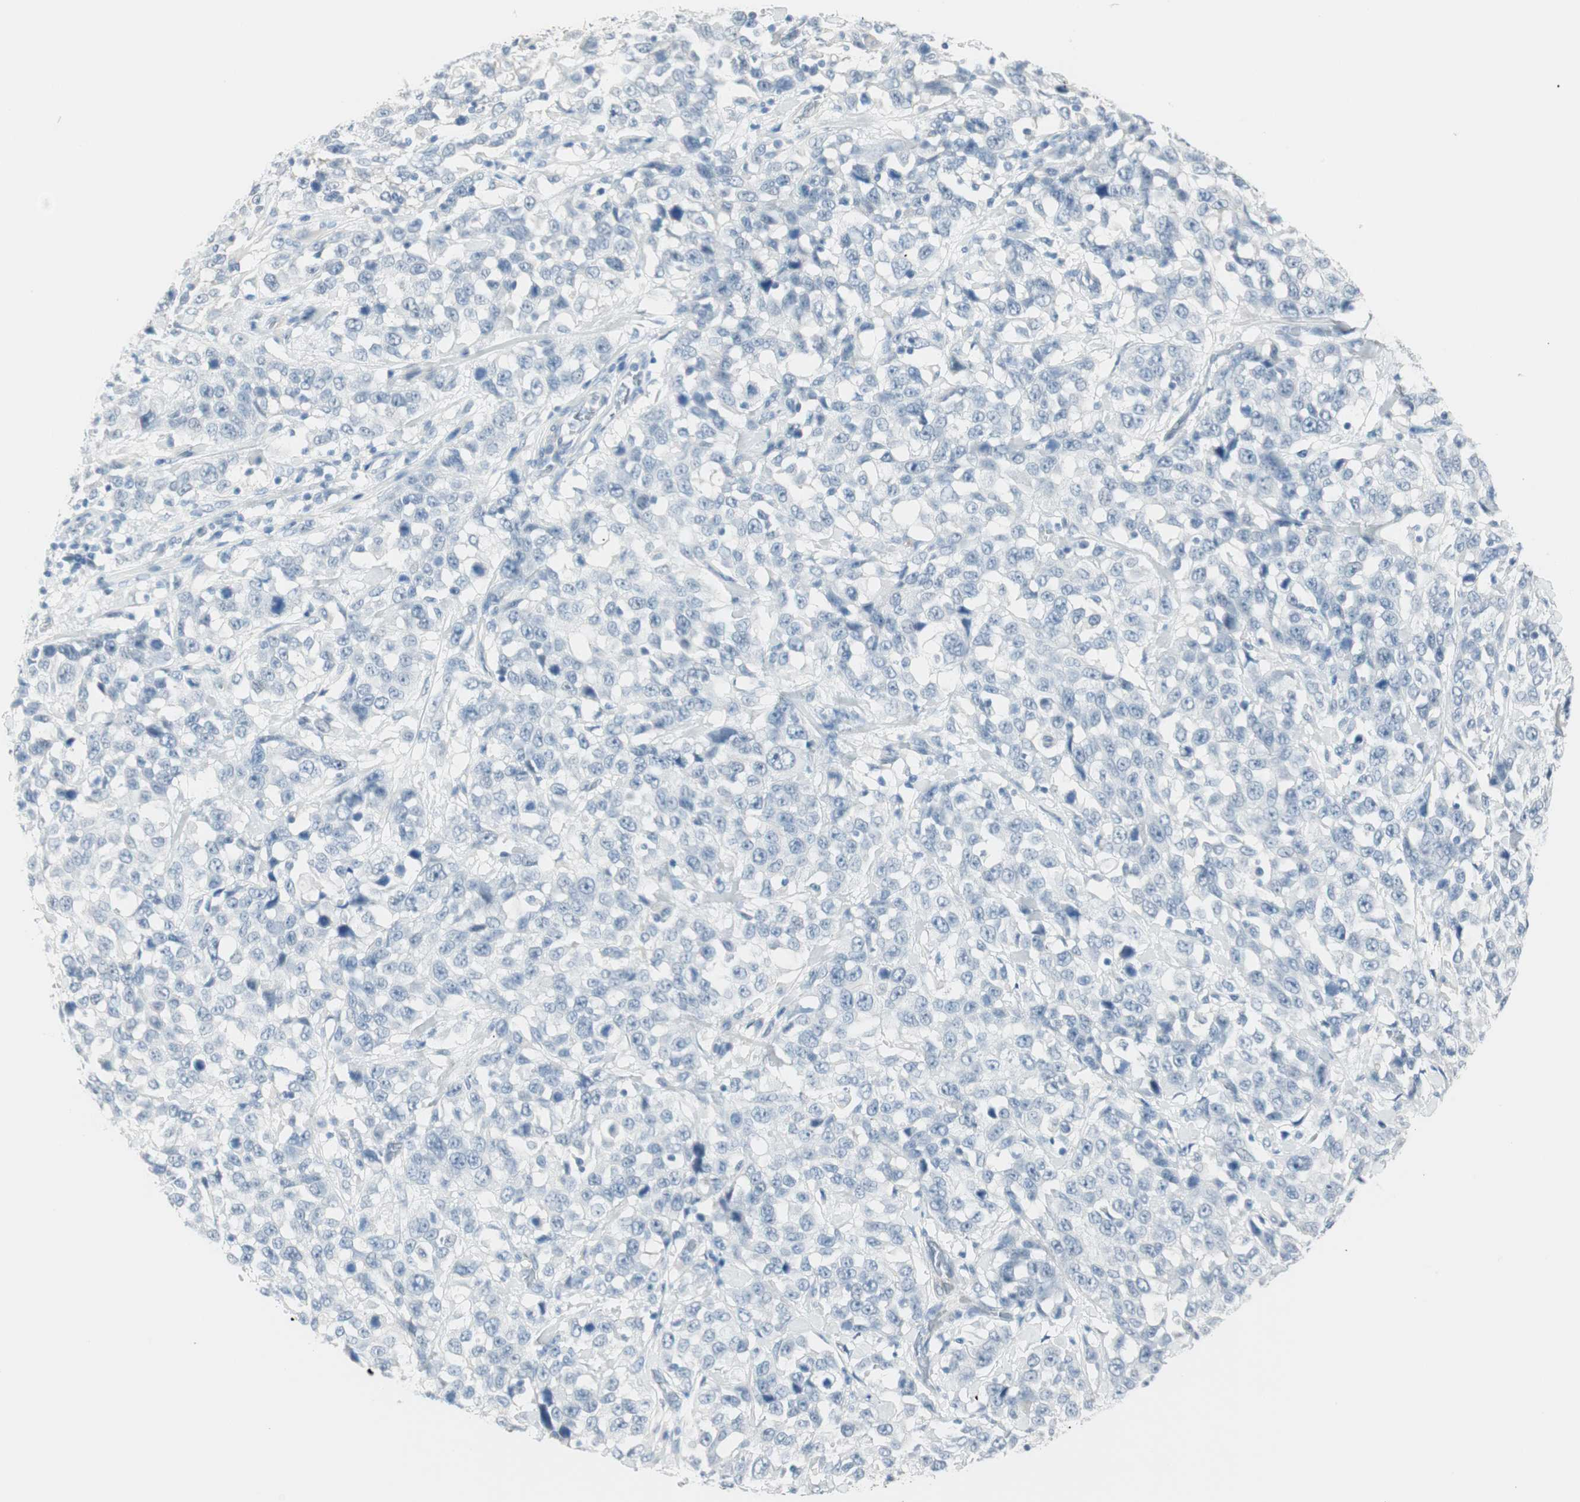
{"staining": {"intensity": "negative", "quantity": "none", "location": "none"}, "tissue": "stomach cancer", "cell_type": "Tumor cells", "image_type": "cancer", "snomed": [{"axis": "morphology", "description": "Normal tissue, NOS"}, {"axis": "morphology", "description": "Adenocarcinoma, NOS"}, {"axis": "topography", "description": "Stomach"}], "caption": "High power microscopy image of an immunohistochemistry histopathology image of stomach cancer (adenocarcinoma), revealing no significant positivity in tumor cells.", "gene": "MLLT10", "patient": {"sex": "male", "age": 48}}